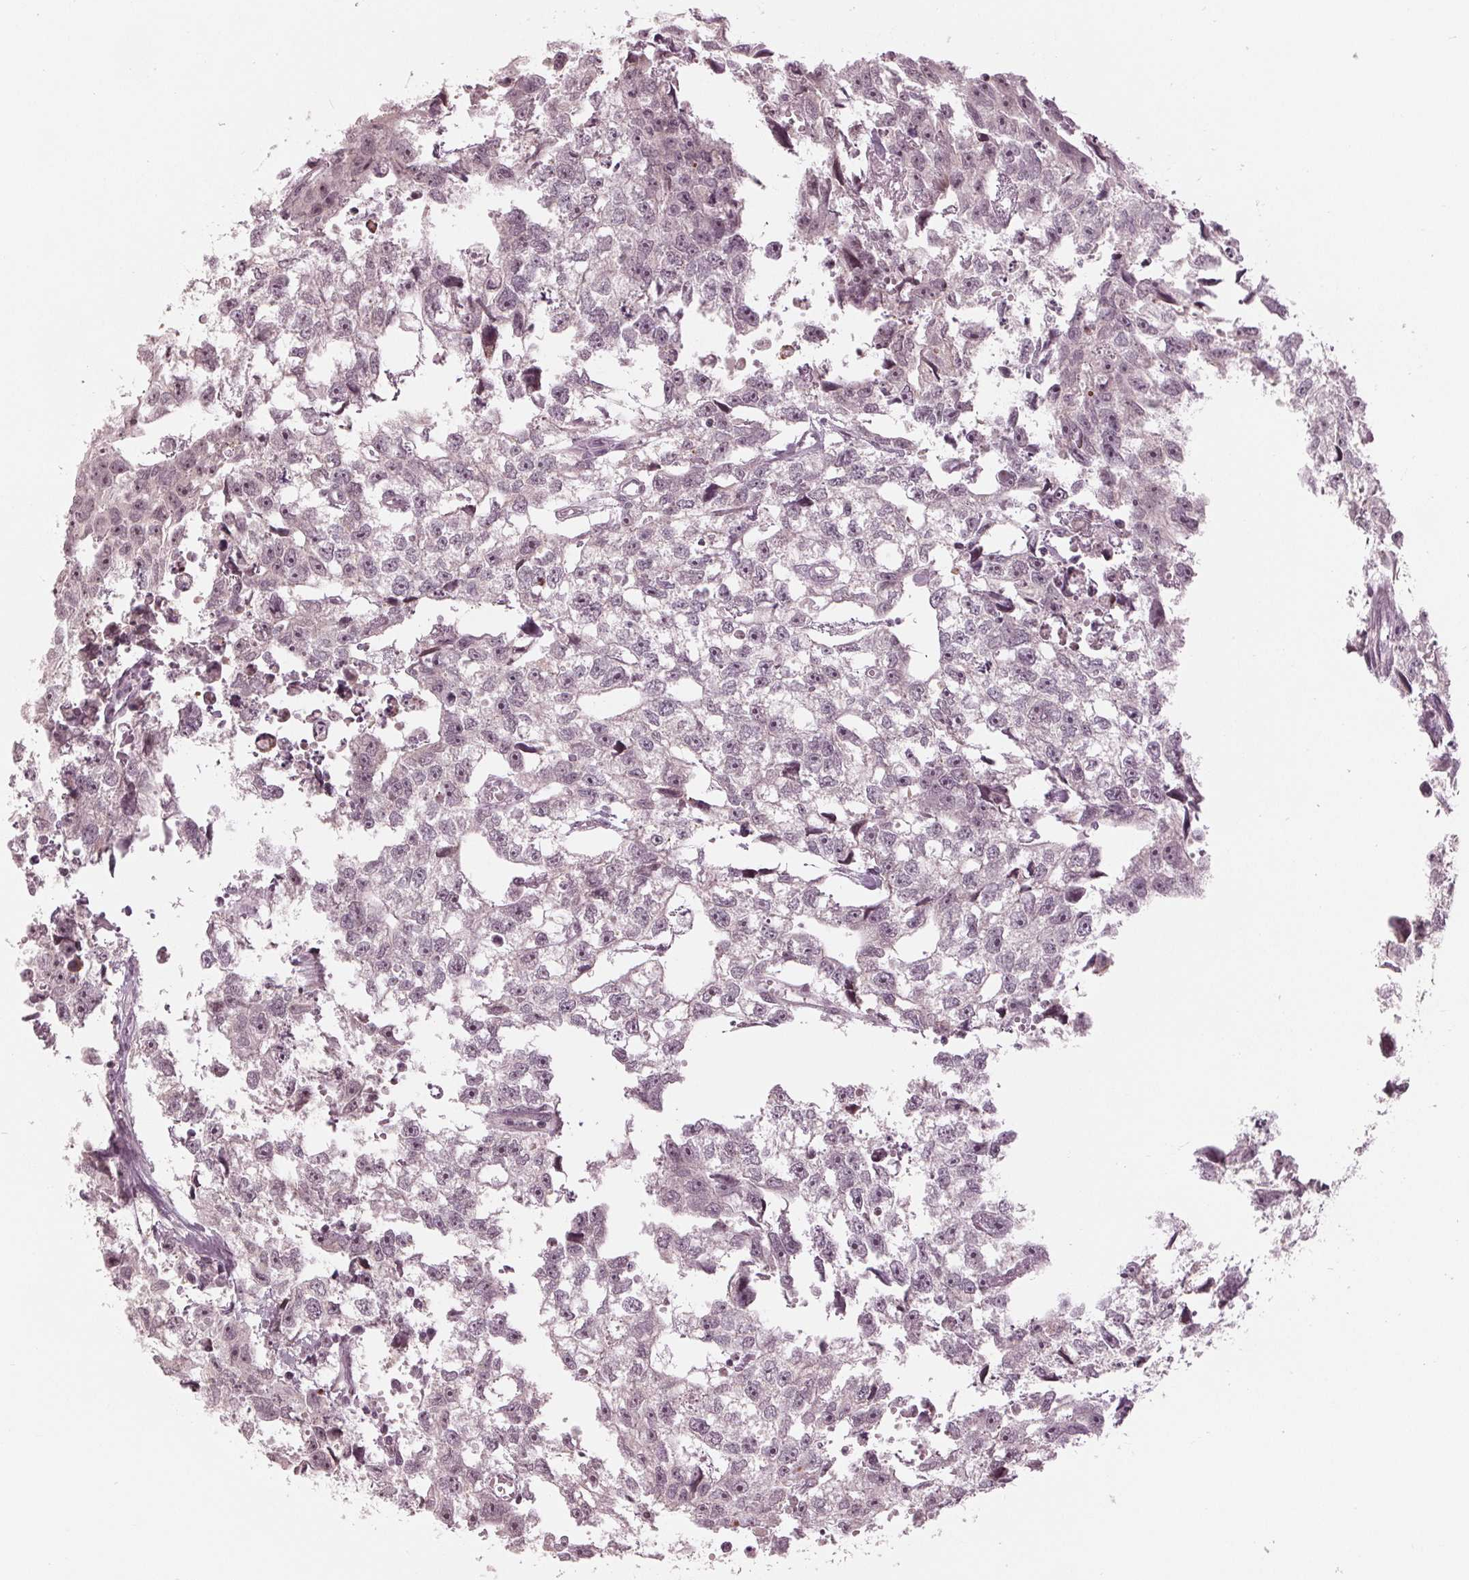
{"staining": {"intensity": "weak", "quantity": "<25%", "location": "nuclear"}, "tissue": "testis cancer", "cell_type": "Tumor cells", "image_type": "cancer", "snomed": [{"axis": "morphology", "description": "Carcinoma, Embryonal, NOS"}, {"axis": "morphology", "description": "Teratoma, malignant, NOS"}, {"axis": "topography", "description": "Testis"}], "caption": "IHC photomicrograph of malignant teratoma (testis) stained for a protein (brown), which exhibits no expression in tumor cells.", "gene": "SLX4", "patient": {"sex": "male", "age": 44}}